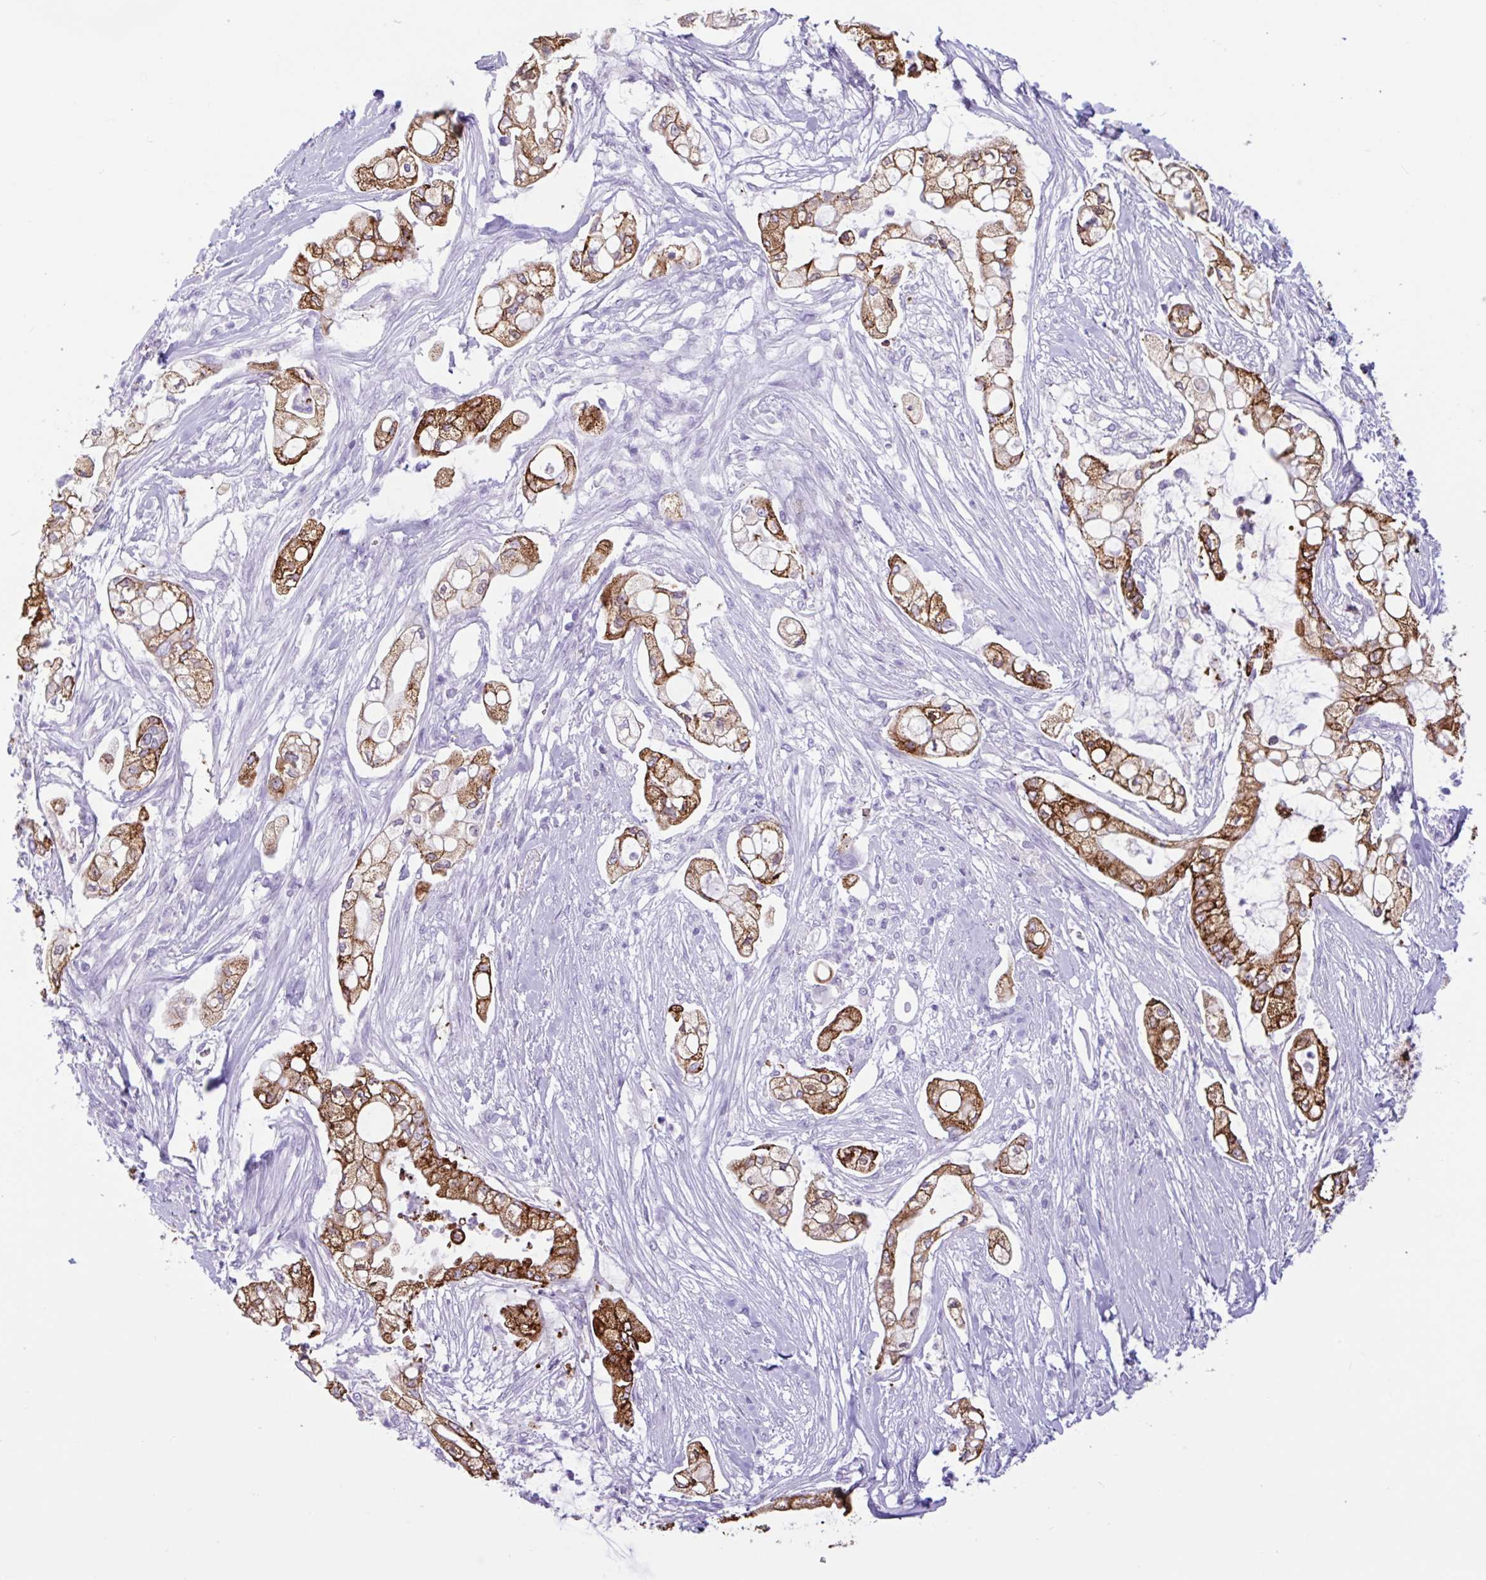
{"staining": {"intensity": "moderate", "quantity": ">75%", "location": "cytoplasmic/membranous"}, "tissue": "pancreatic cancer", "cell_type": "Tumor cells", "image_type": "cancer", "snomed": [{"axis": "morphology", "description": "Adenocarcinoma, NOS"}, {"axis": "topography", "description": "Pancreas"}], "caption": "Moderate cytoplasmic/membranous staining for a protein is appreciated in about >75% of tumor cells of pancreatic cancer using immunohistochemistry (IHC).", "gene": "CTSE", "patient": {"sex": "female", "age": 69}}